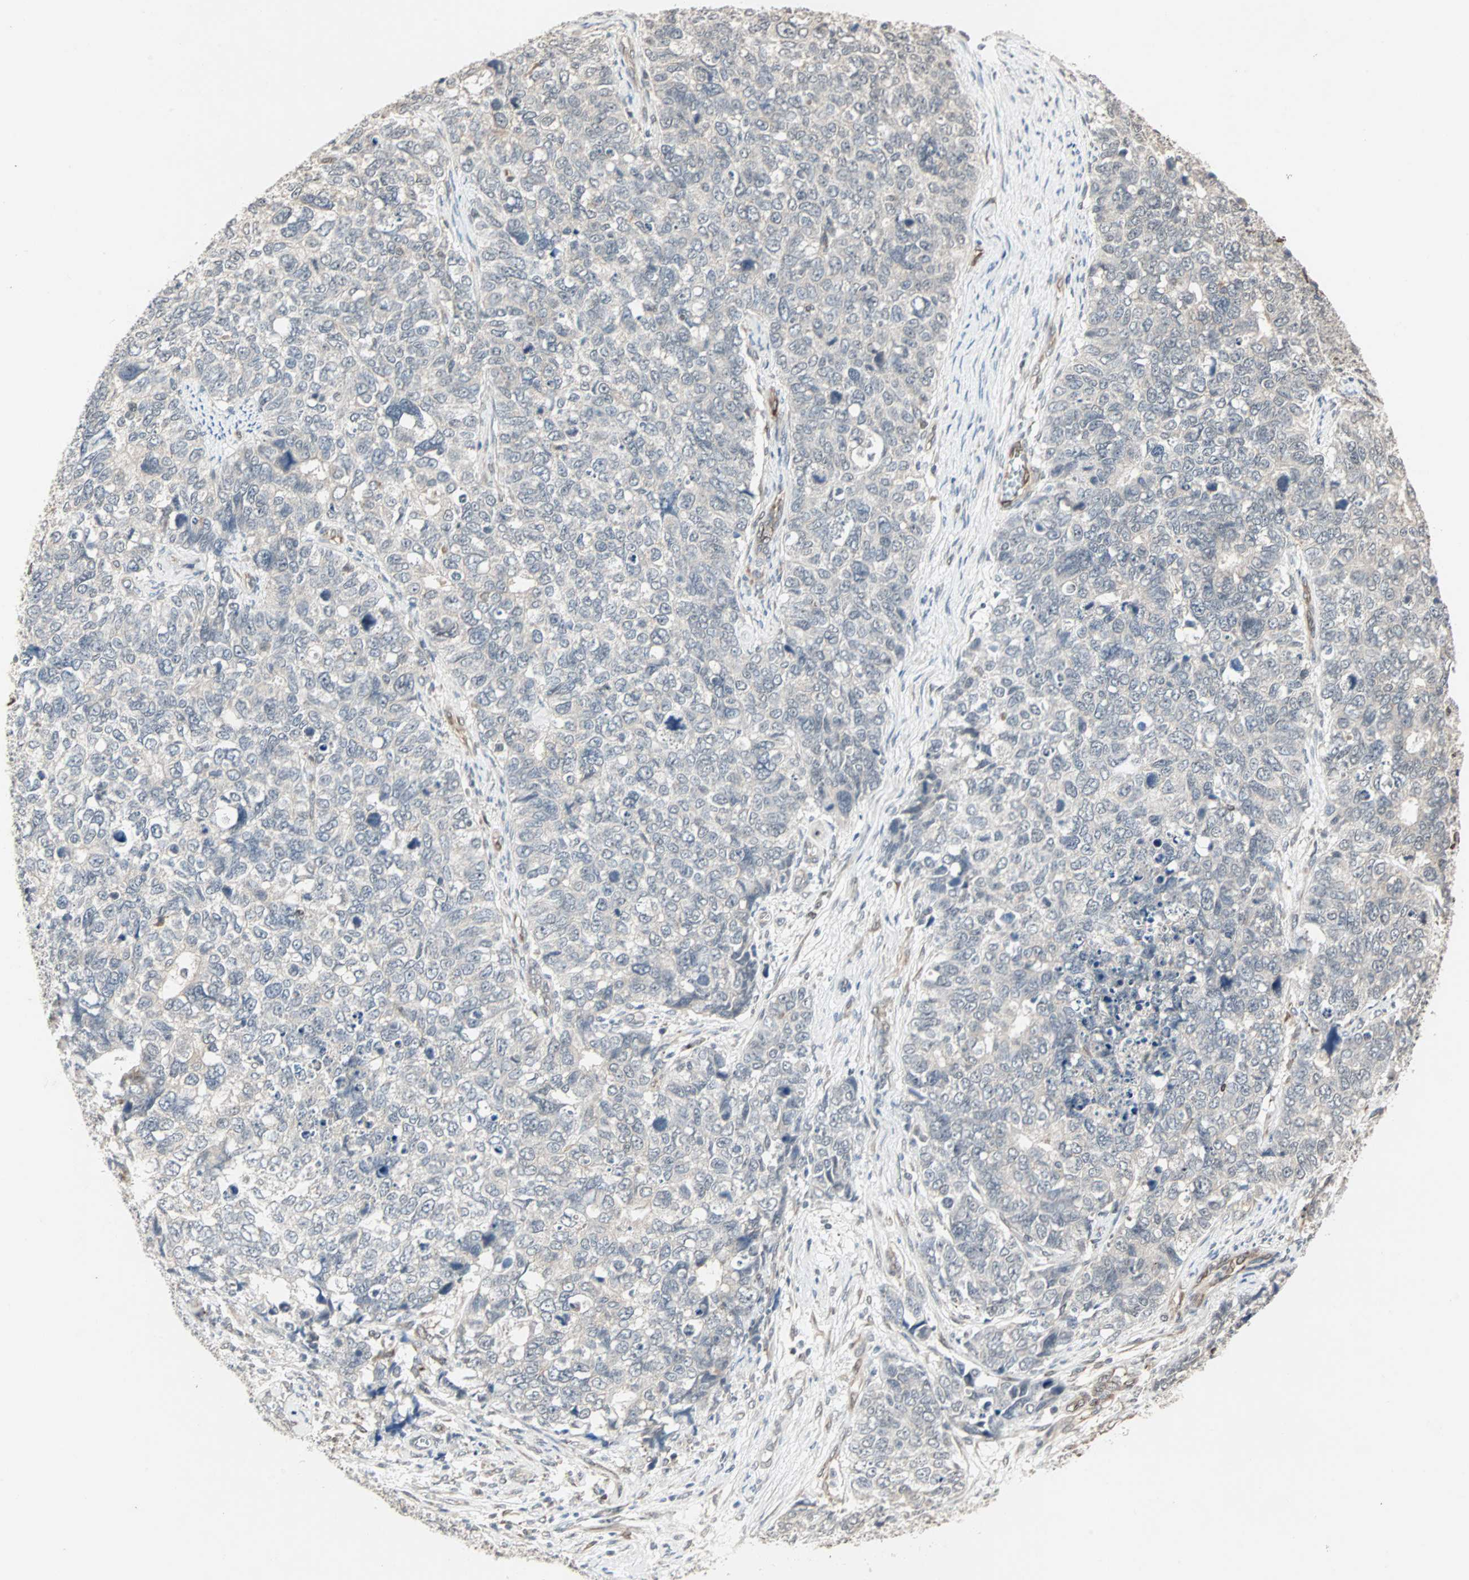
{"staining": {"intensity": "negative", "quantity": "none", "location": "none"}, "tissue": "cervical cancer", "cell_type": "Tumor cells", "image_type": "cancer", "snomed": [{"axis": "morphology", "description": "Squamous cell carcinoma, NOS"}, {"axis": "topography", "description": "Cervix"}], "caption": "Tumor cells show no significant positivity in cervical cancer (squamous cell carcinoma).", "gene": "TRPV4", "patient": {"sex": "female", "age": 63}}